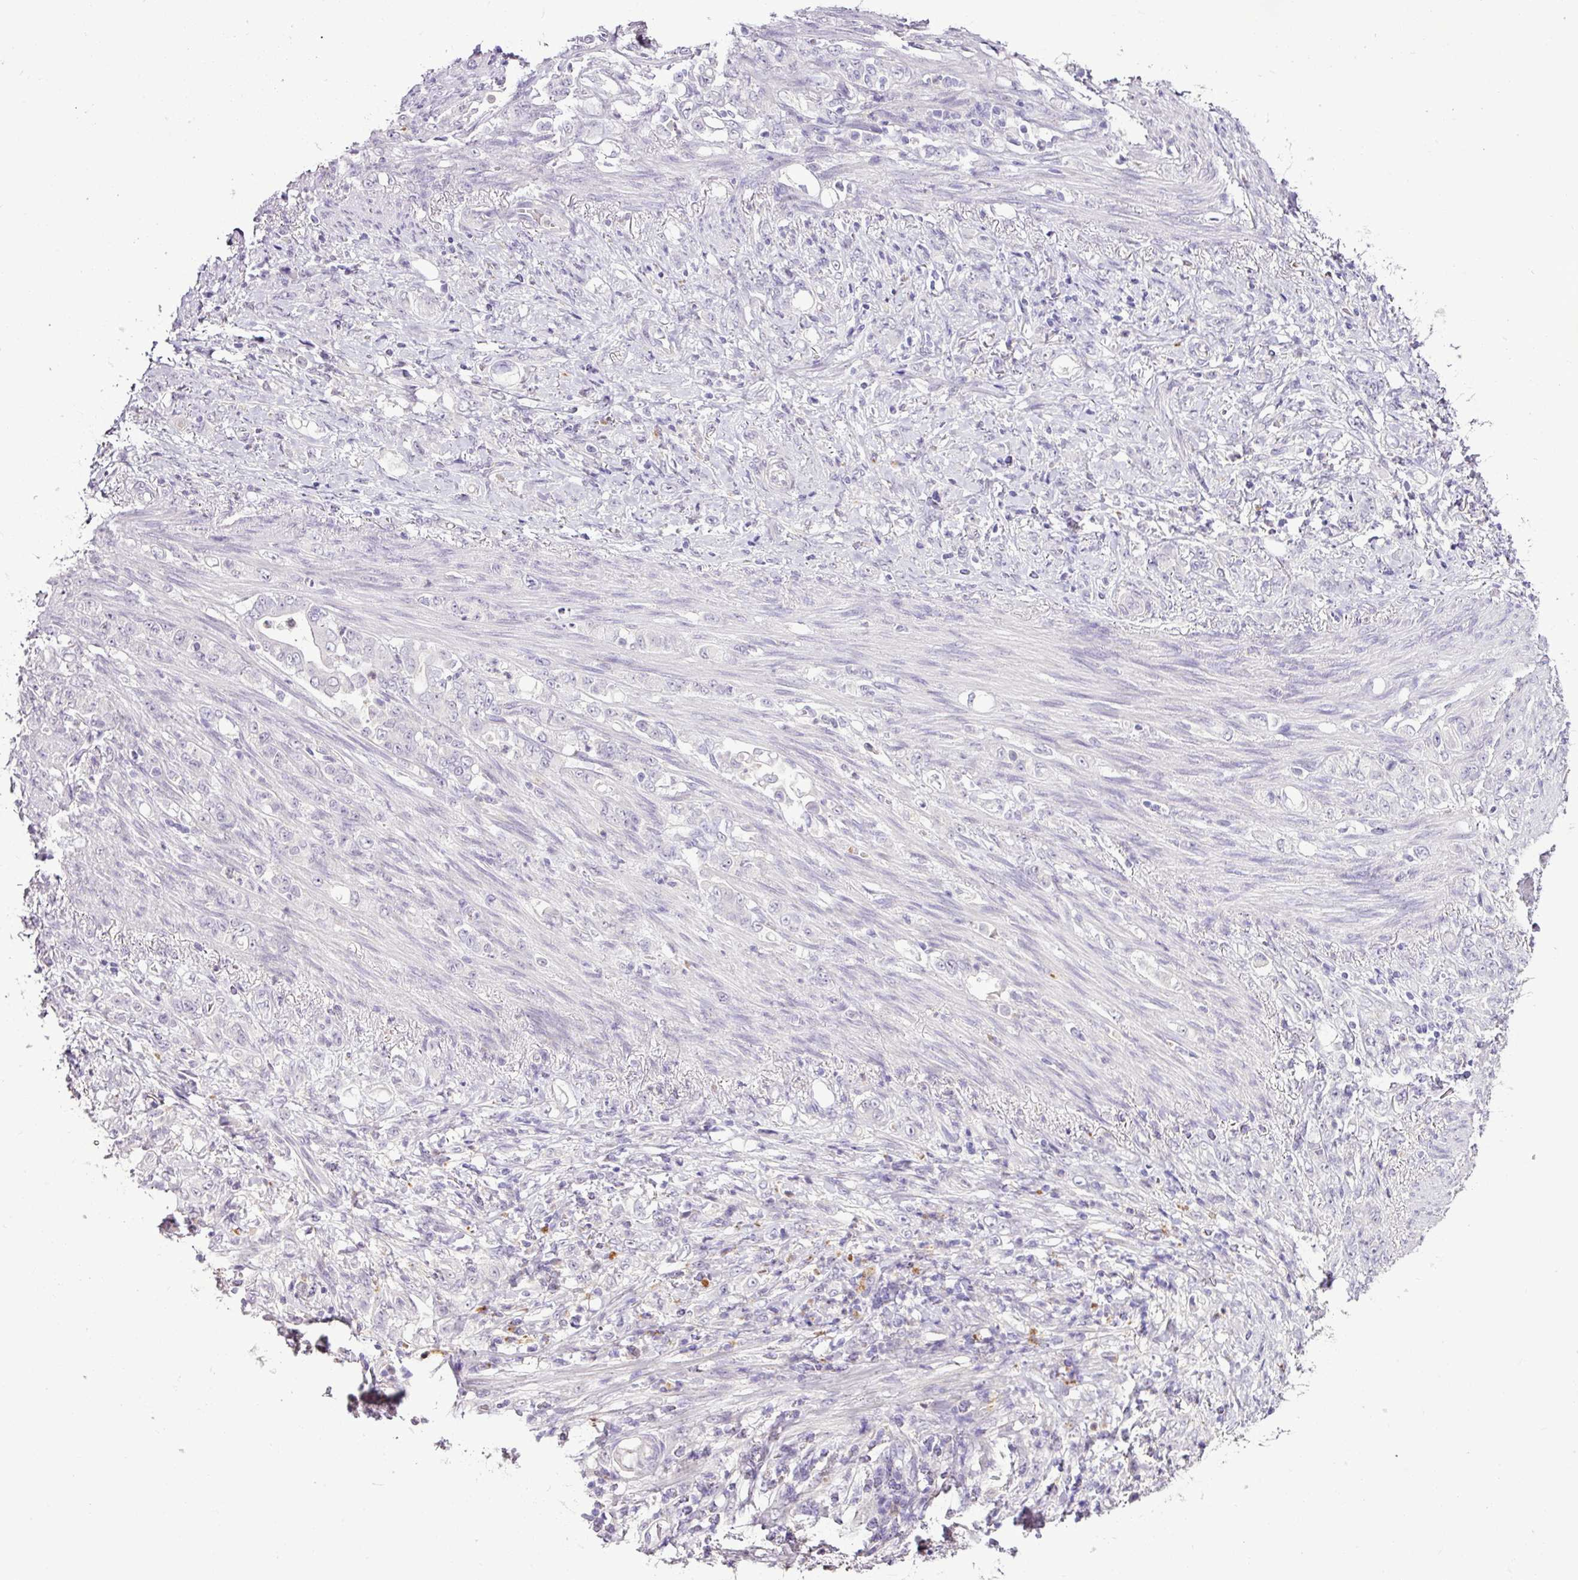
{"staining": {"intensity": "negative", "quantity": "none", "location": "none"}, "tissue": "stomach cancer", "cell_type": "Tumor cells", "image_type": "cancer", "snomed": [{"axis": "morphology", "description": "Adenocarcinoma, NOS"}, {"axis": "topography", "description": "Stomach"}], "caption": "This is an IHC image of human adenocarcinoma (stomach). There is no expression in tumor cells.", "gene": "ESR1", "patient": {"sex": "female", "age": 79}}